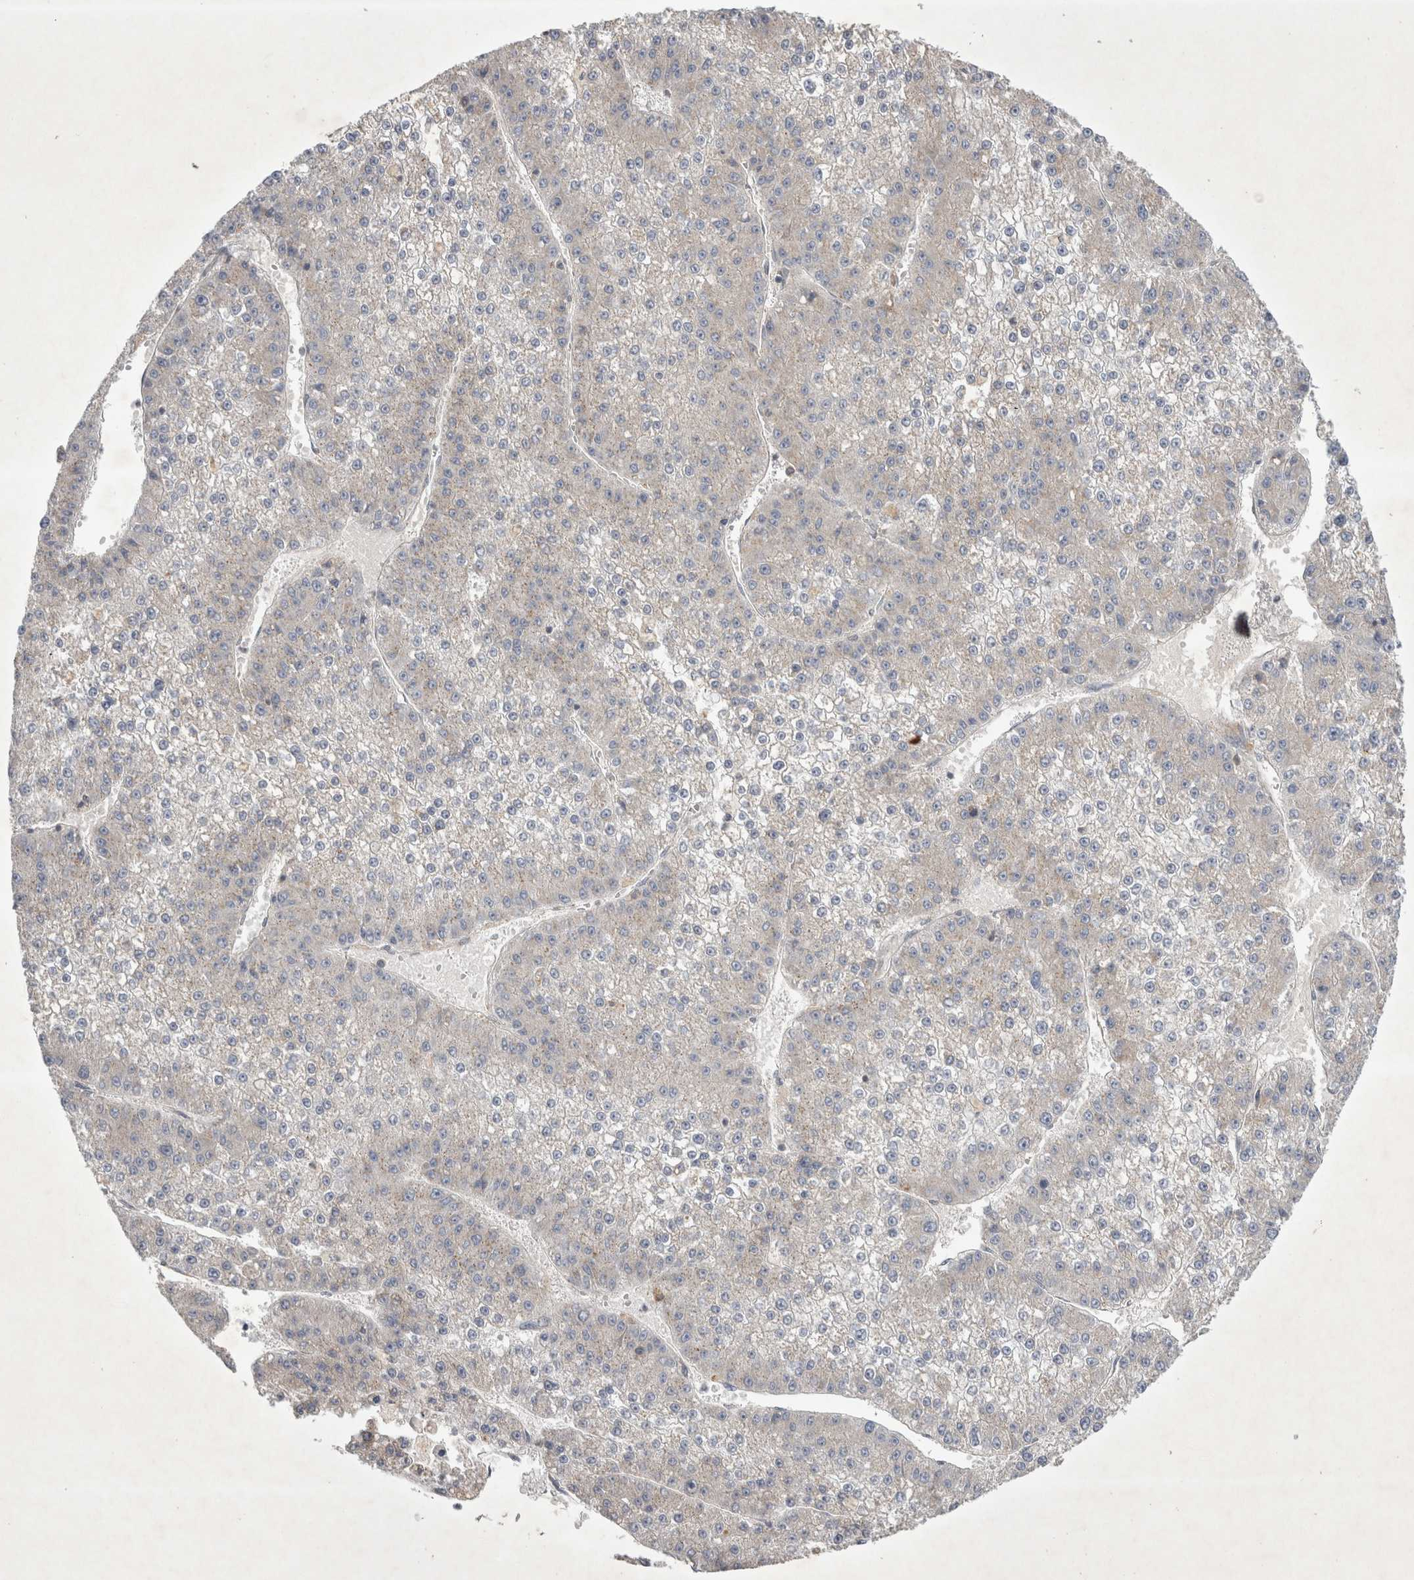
{"staining": {"intensity": "negative", "quantity": "none", "location": "none"}, "tissue": "liver cancer", "cell_type": "Tumor cells", "image_type": "cancer", "snomed": [{"axis": "morphology", "description": "Carcinoma, Hepatocellular, NOS"}, {"axis": "topography", "description": "Liver"}], "caption": "IHC photomicrograph of human liver cancer (hepatocellular carcinoma) stained for a protein (brown), which displays no positivity in tumor cells.", "gene": "SRD5A3", "patient": {"sex": "female", "age": 73}}